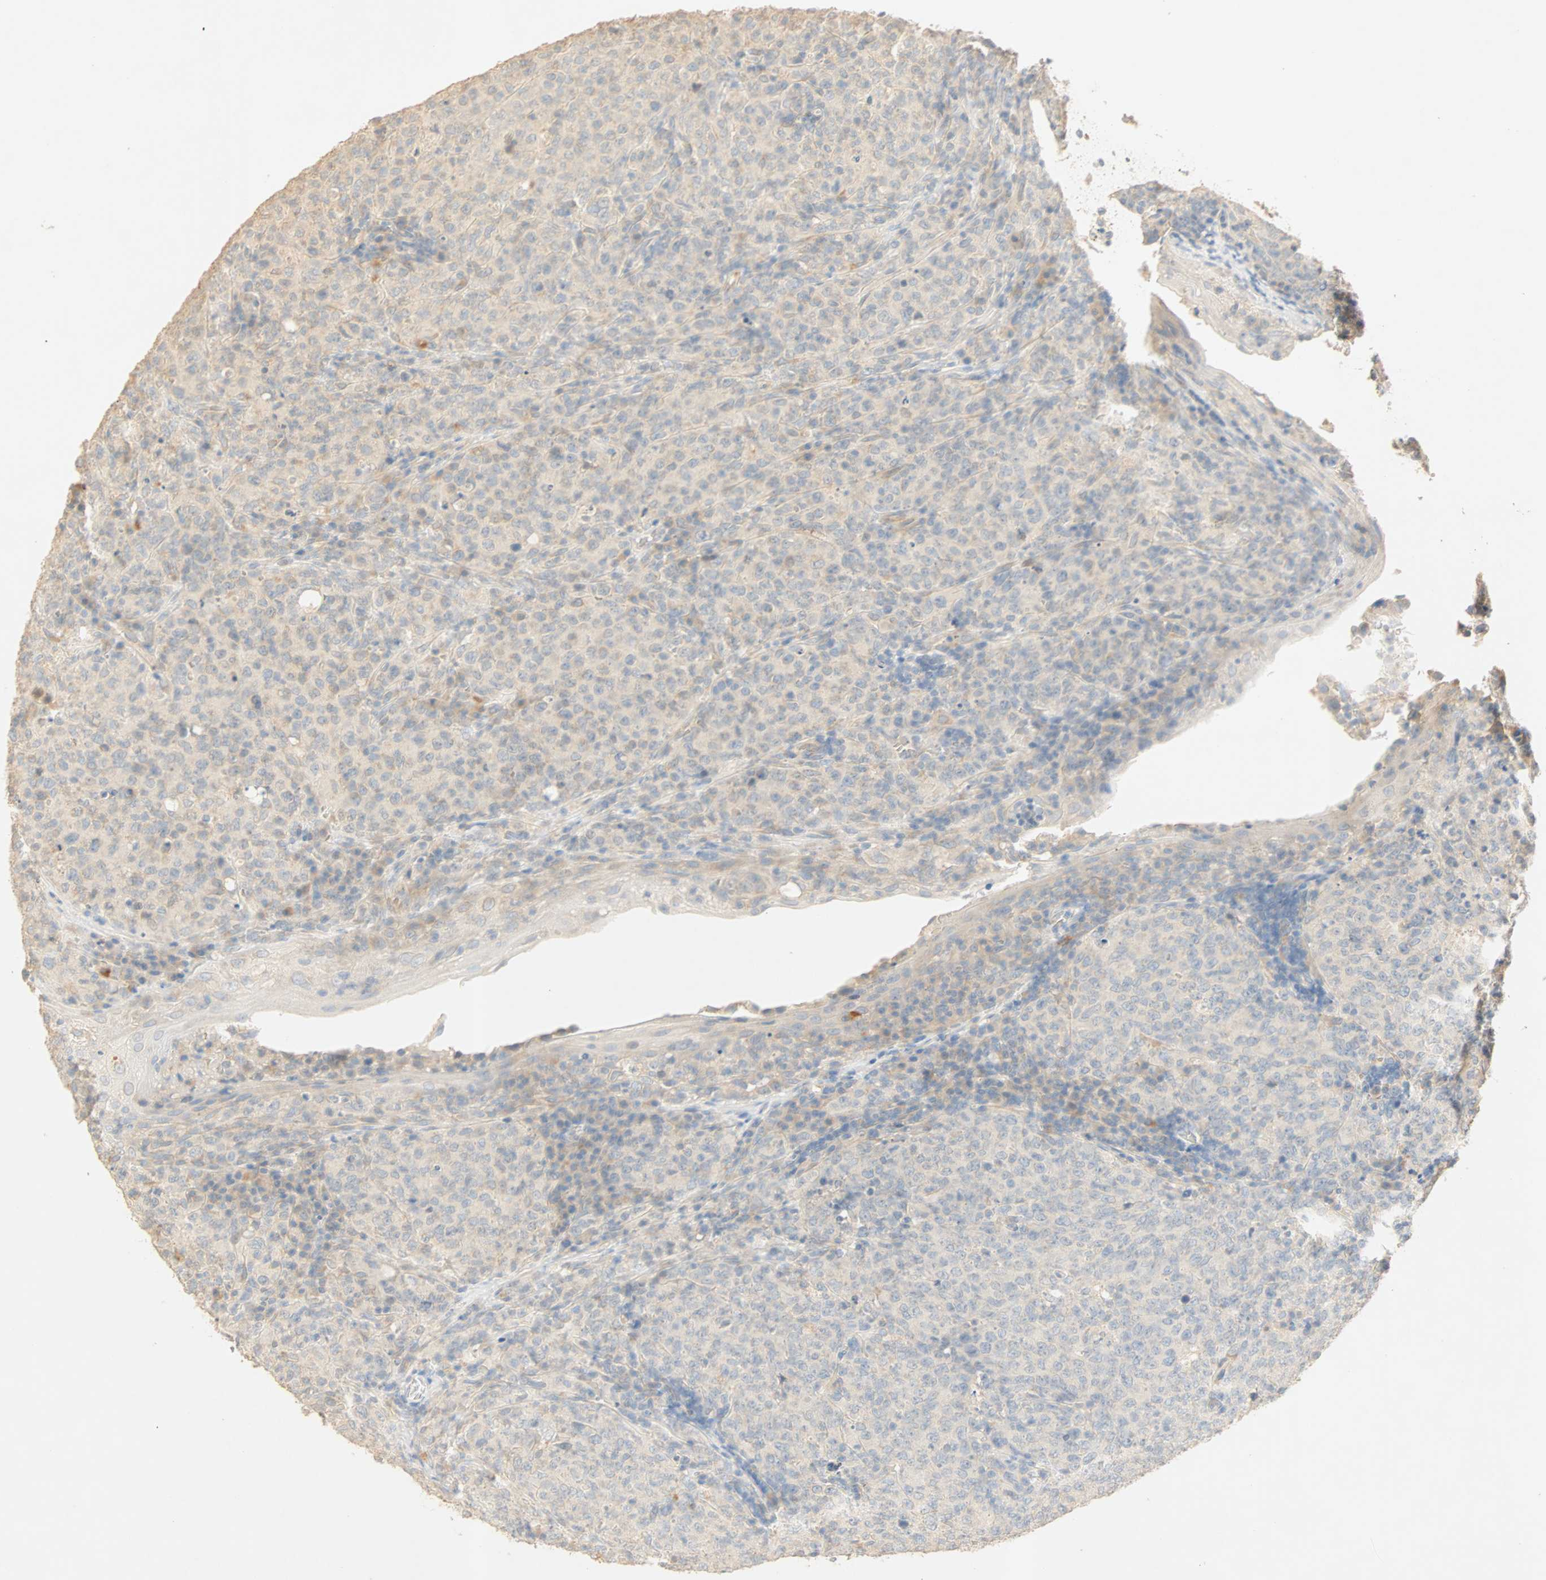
{"staining": {"intensity": "negative", "quantity": "none", "location": "none"}, "tissue": "lymphoma", "cell_type": "Tumor cells", "image_type": "cancer", "snomed": [{"axis": "morphology", "description": "Malignant lymphoma, non-Hodgkin's type, High grade"}, {"axis": "topography", "description": "Tonsil"}], "caption": "High magnification brightfield microscopy of malignant lymphoma, non-Hodgkin's type (high-grade) stained with DAB (brown) and counterstained with hematoxylin (blue): tumor cells show no significant expression.", "gene": "SELENBP1", "patient": {"sex": "female", "age": 36}}